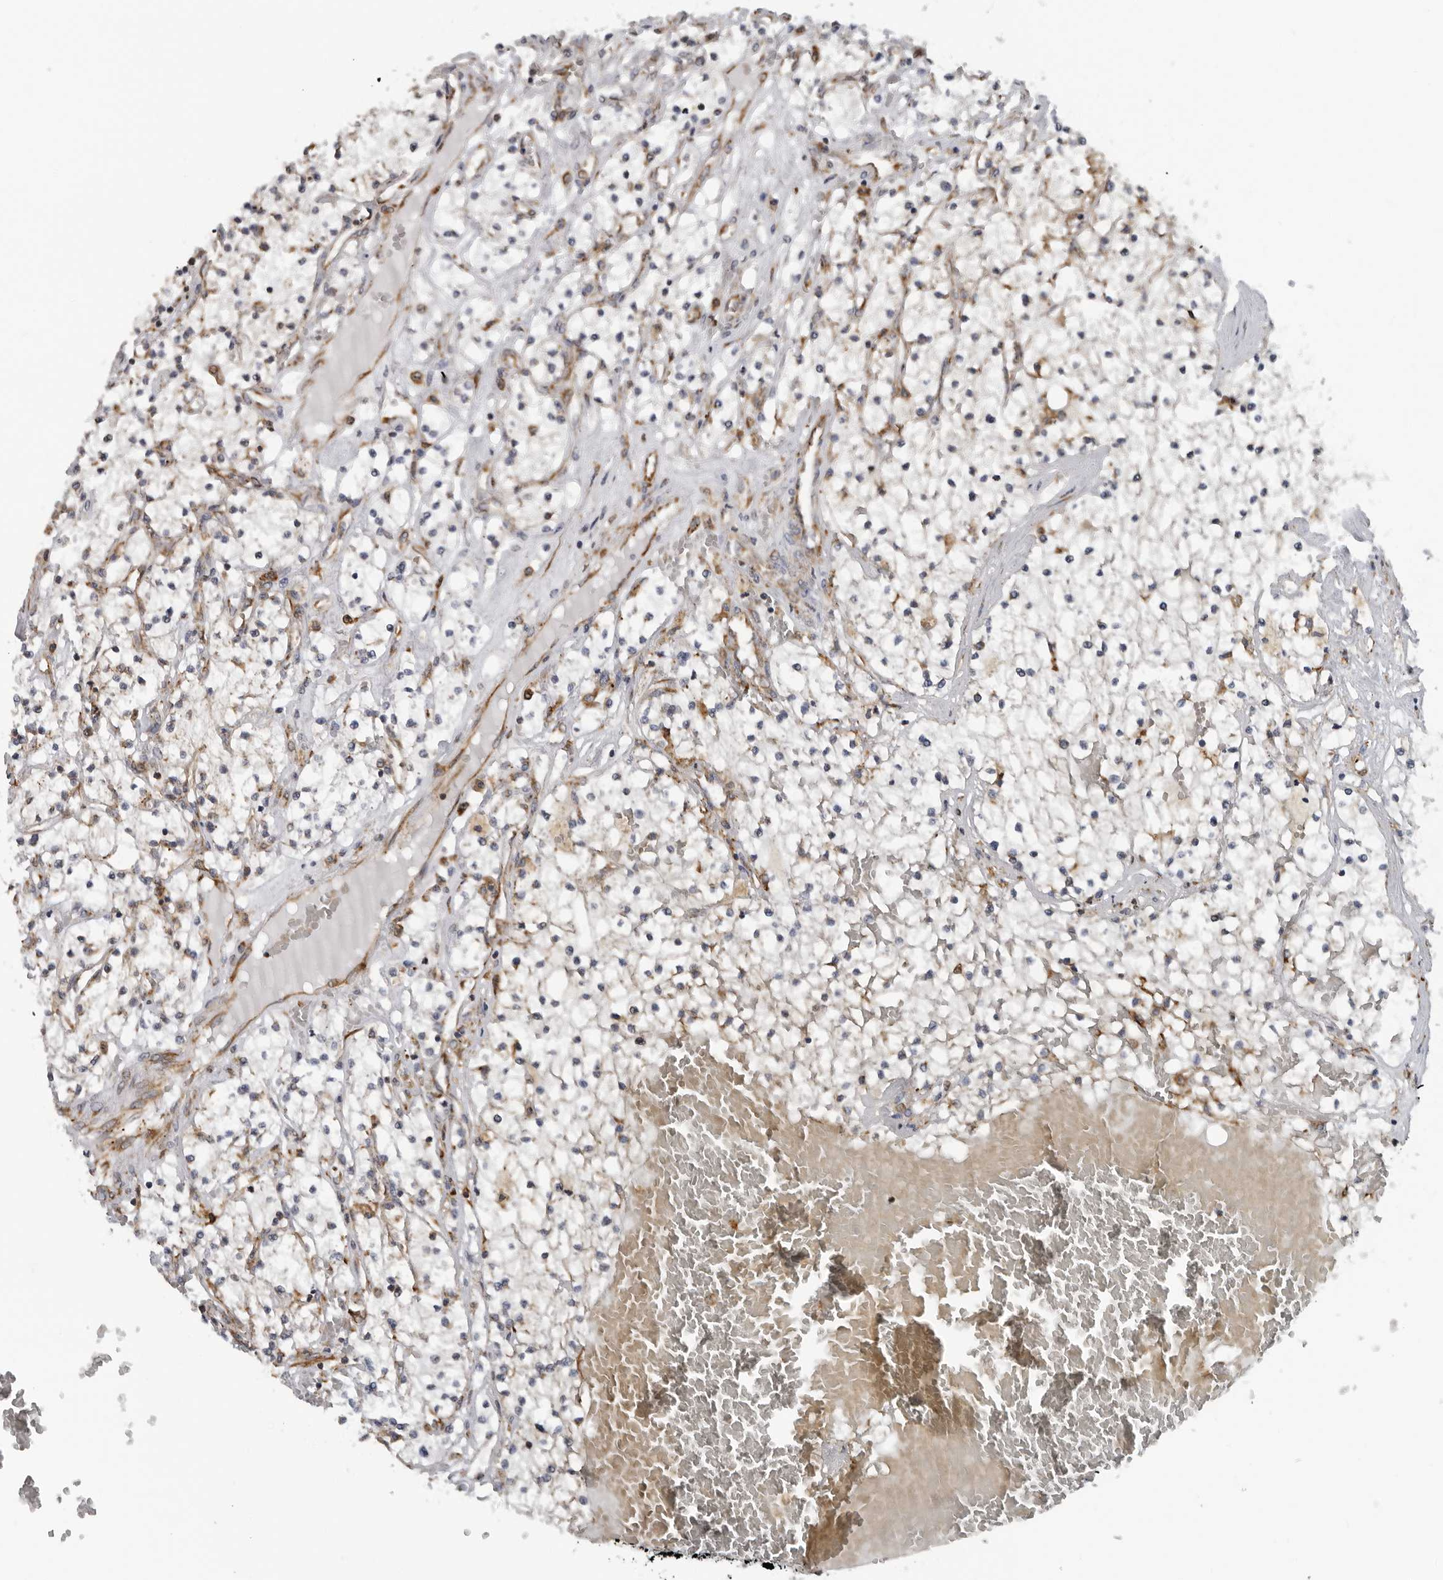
{"staining": {"intensity": "negative", "quantity": "none", "location": "none"}, "tissue": "renal cancer", "cell_type": "Tumor cells", "image_type": "cancer", "snomed": [{"axis": "morphology", "description": "Normal tissue, NOS"}, {"axis": "morphology", "description": "Adenocarcinoma, NOS"}, {"axis": "topography", "description": "Kidney"}], "caption": "This is an IHC photomicrograph of adenocarcinoma (renal). There is no expression in tumor cells.", "gene": "ALPK2", "patient": {"sex": "male", "age": 68}}